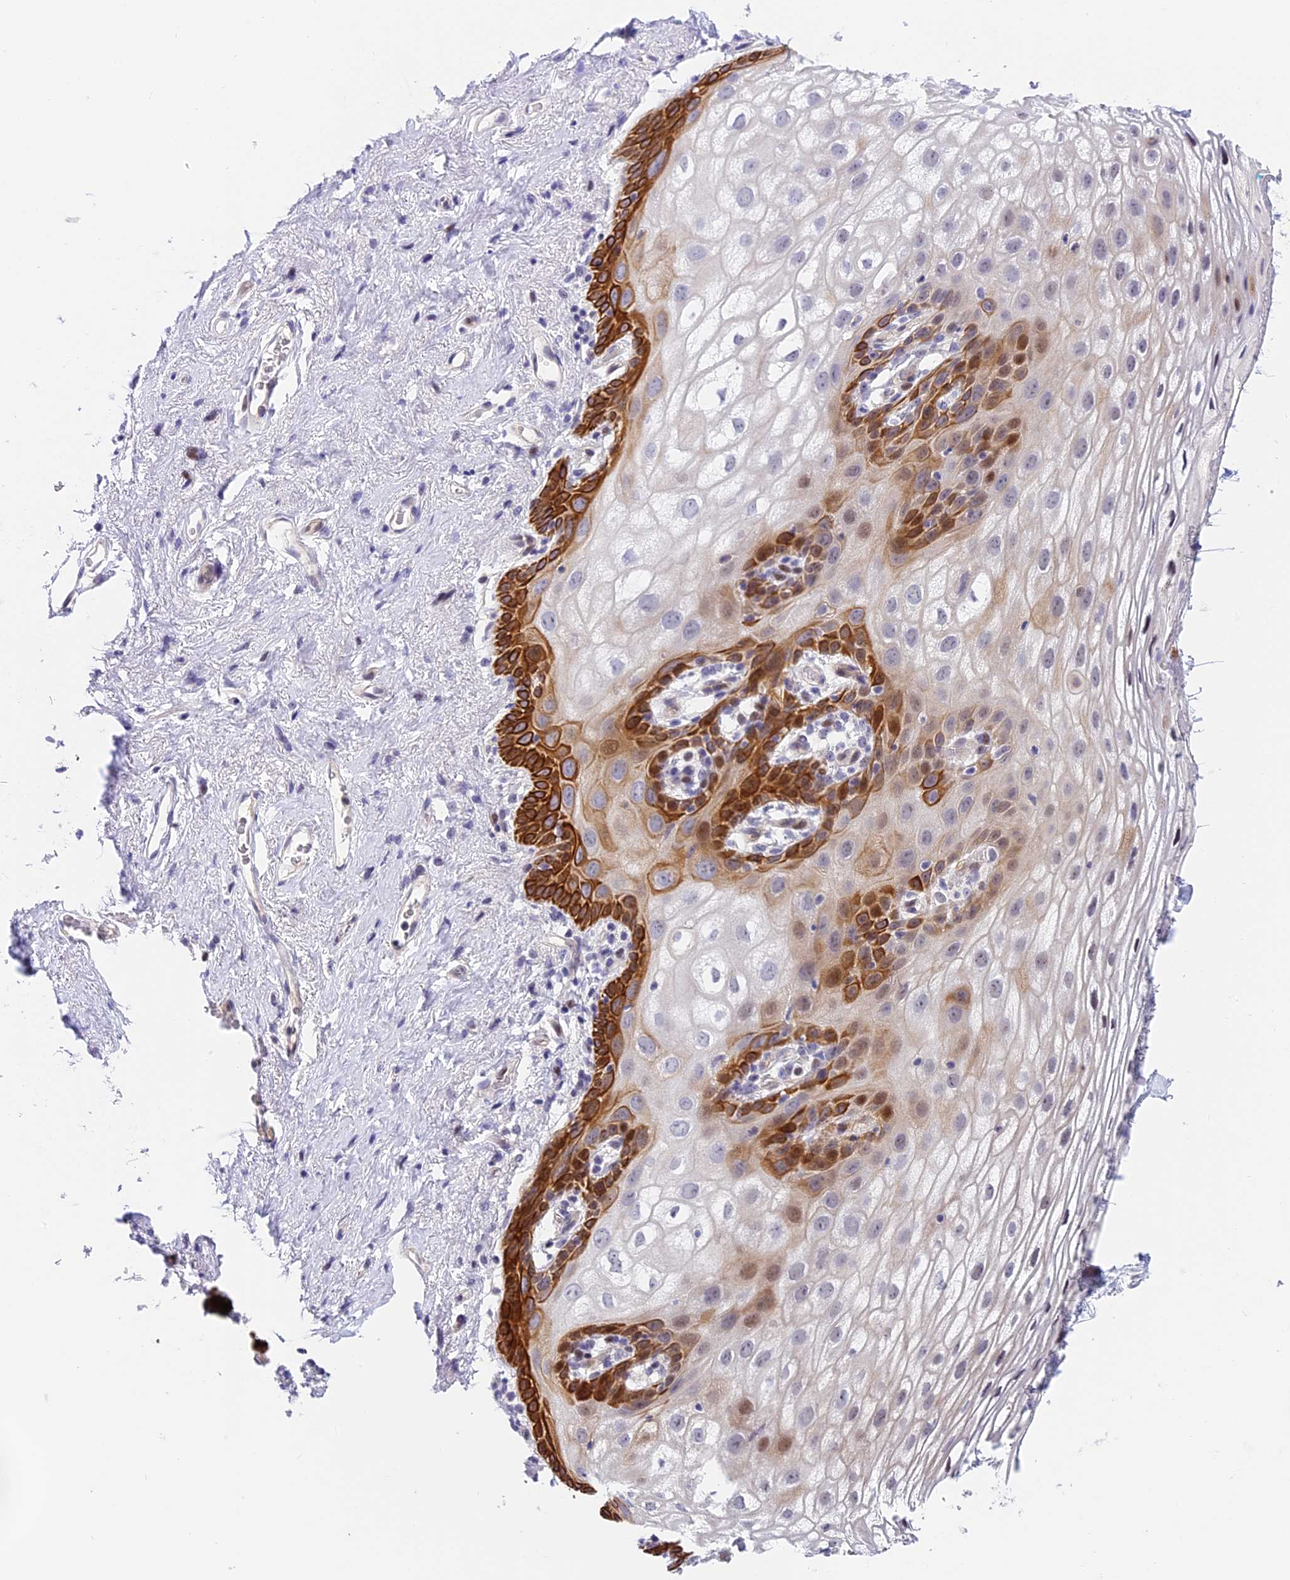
{"staining": {"intensity": "strong", "quantity": "25%-75%", "location": "cytoplasmic/membranous"}, "tissue": "vagina", "cell_type": "Squamous epithelial cells", "image_type": "normal", "snomed": [{"axis": "morphology", "description": "Normal tissue, NOS"}, {"axis": "topography", "description": "Vagina"}, {"axis": "topography", "description": "Peripheral nerve tissue"}], "caption": "IHC micrograph of benign vagina: human vagina stained using immunohistochemistry demonstrates high levels of strong protein expression localized specifically in the cytoplasmic/membranous of squamous epithelial cells, appearing as a cytoplasmic/membranous brown color.", "gene": "MIDN", "patient": {"sex": "female", "age": 71}}